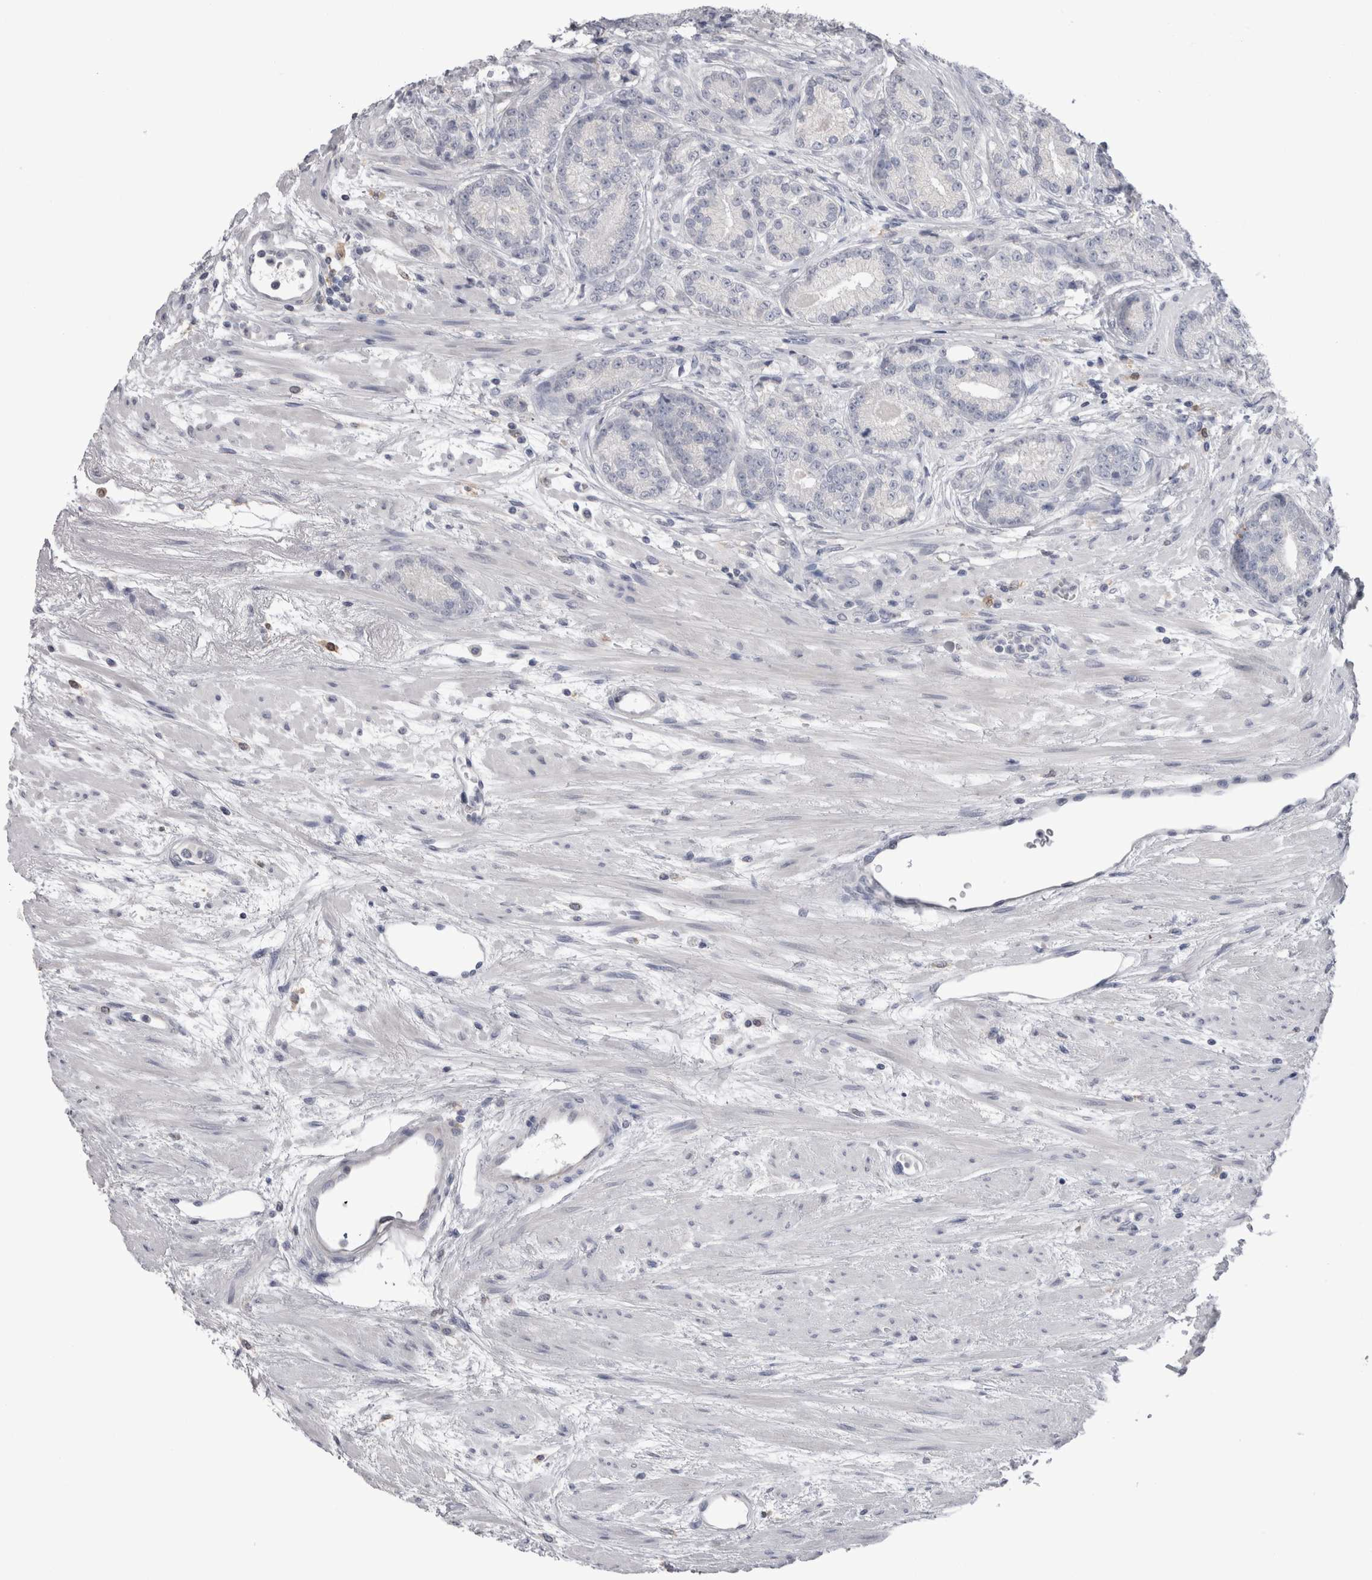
{"staining": {"intensity": "negative", "quantity": "none", "location": "none"}, "tissue": "prostate cancer", "cell_type": "Tumor cells", "image_type": "cancer", "snomed": [{"axis": "morphology", "description": "Adenocarcinoma, High grade"}, {"axis": "topography", "description": "Prostate"}], "caption": "High power microscopy photomicrograph of an IHC histopathology image of prostate cancer, revealing no significant staining in tumor cells.", "gene": "SUCNR1", "patient": {"sex": "male", "age": 61}}